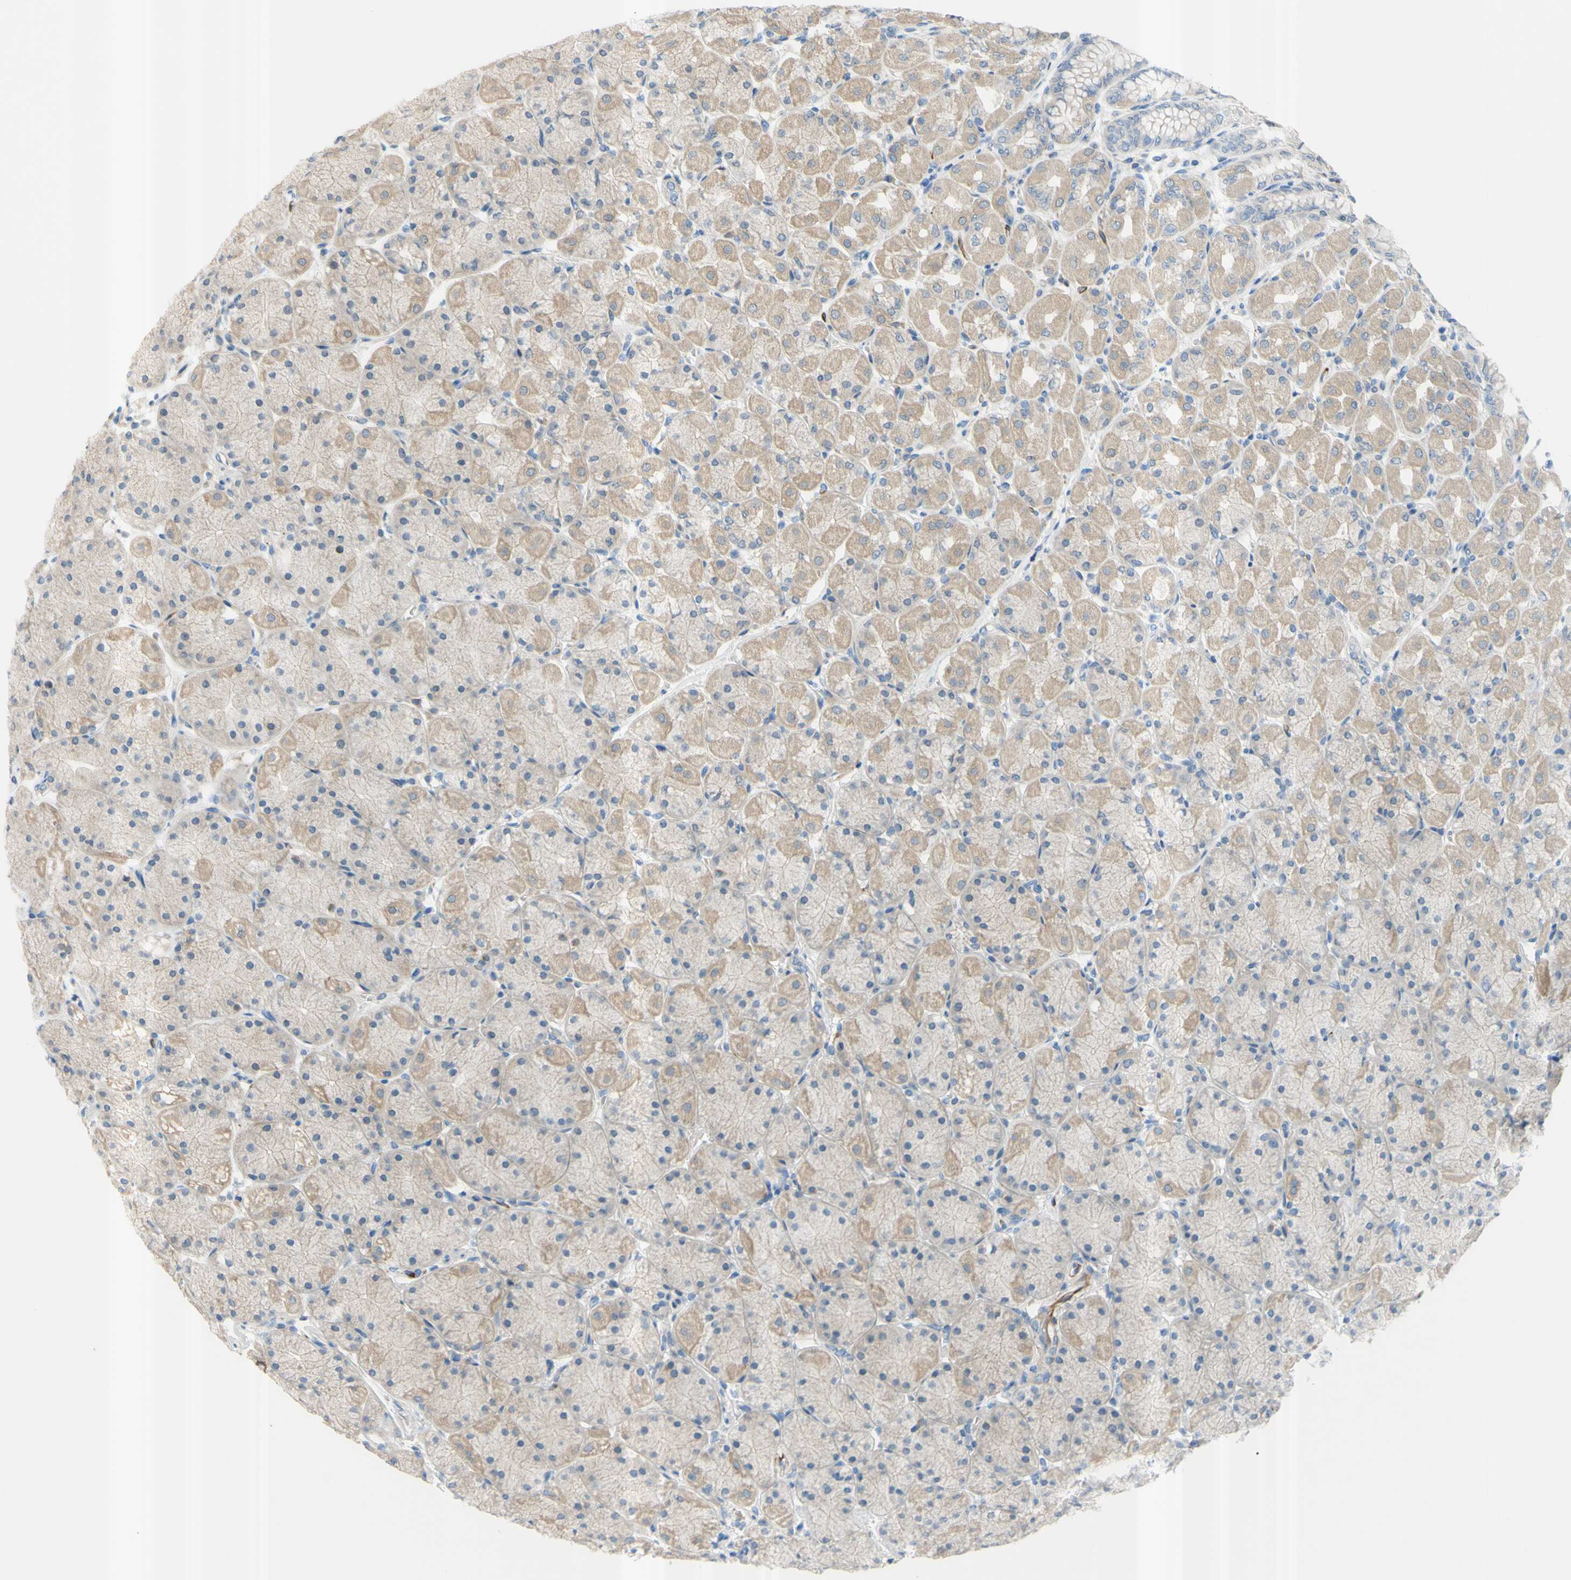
{"staining": {"intensity": "weak", "quantity": "25%-75%", "location": "cytoplasmic/membranous"}, "tissue": "stomach", "cell_type": "Glandular cells", "image_type": "normal", "snomed": [{"axis": "morphology", "description": "Normal tissue, NOS"}, {"axis": "topography", "description": "Stomach, upper"}], "caption": "A brown stain highlights weak cytoplasmic/membranous positivity of a protein in glandular cells of benign stomach. The staining was performed using DAB (3,3'-diaminobenzidine) to visualize the protein expression in brown, while the nuclei were stained in blue with hematoxylin (Magnification: 20x).", "gene": "PRRG2", "patient": {"sex": "female", "age": 56}}